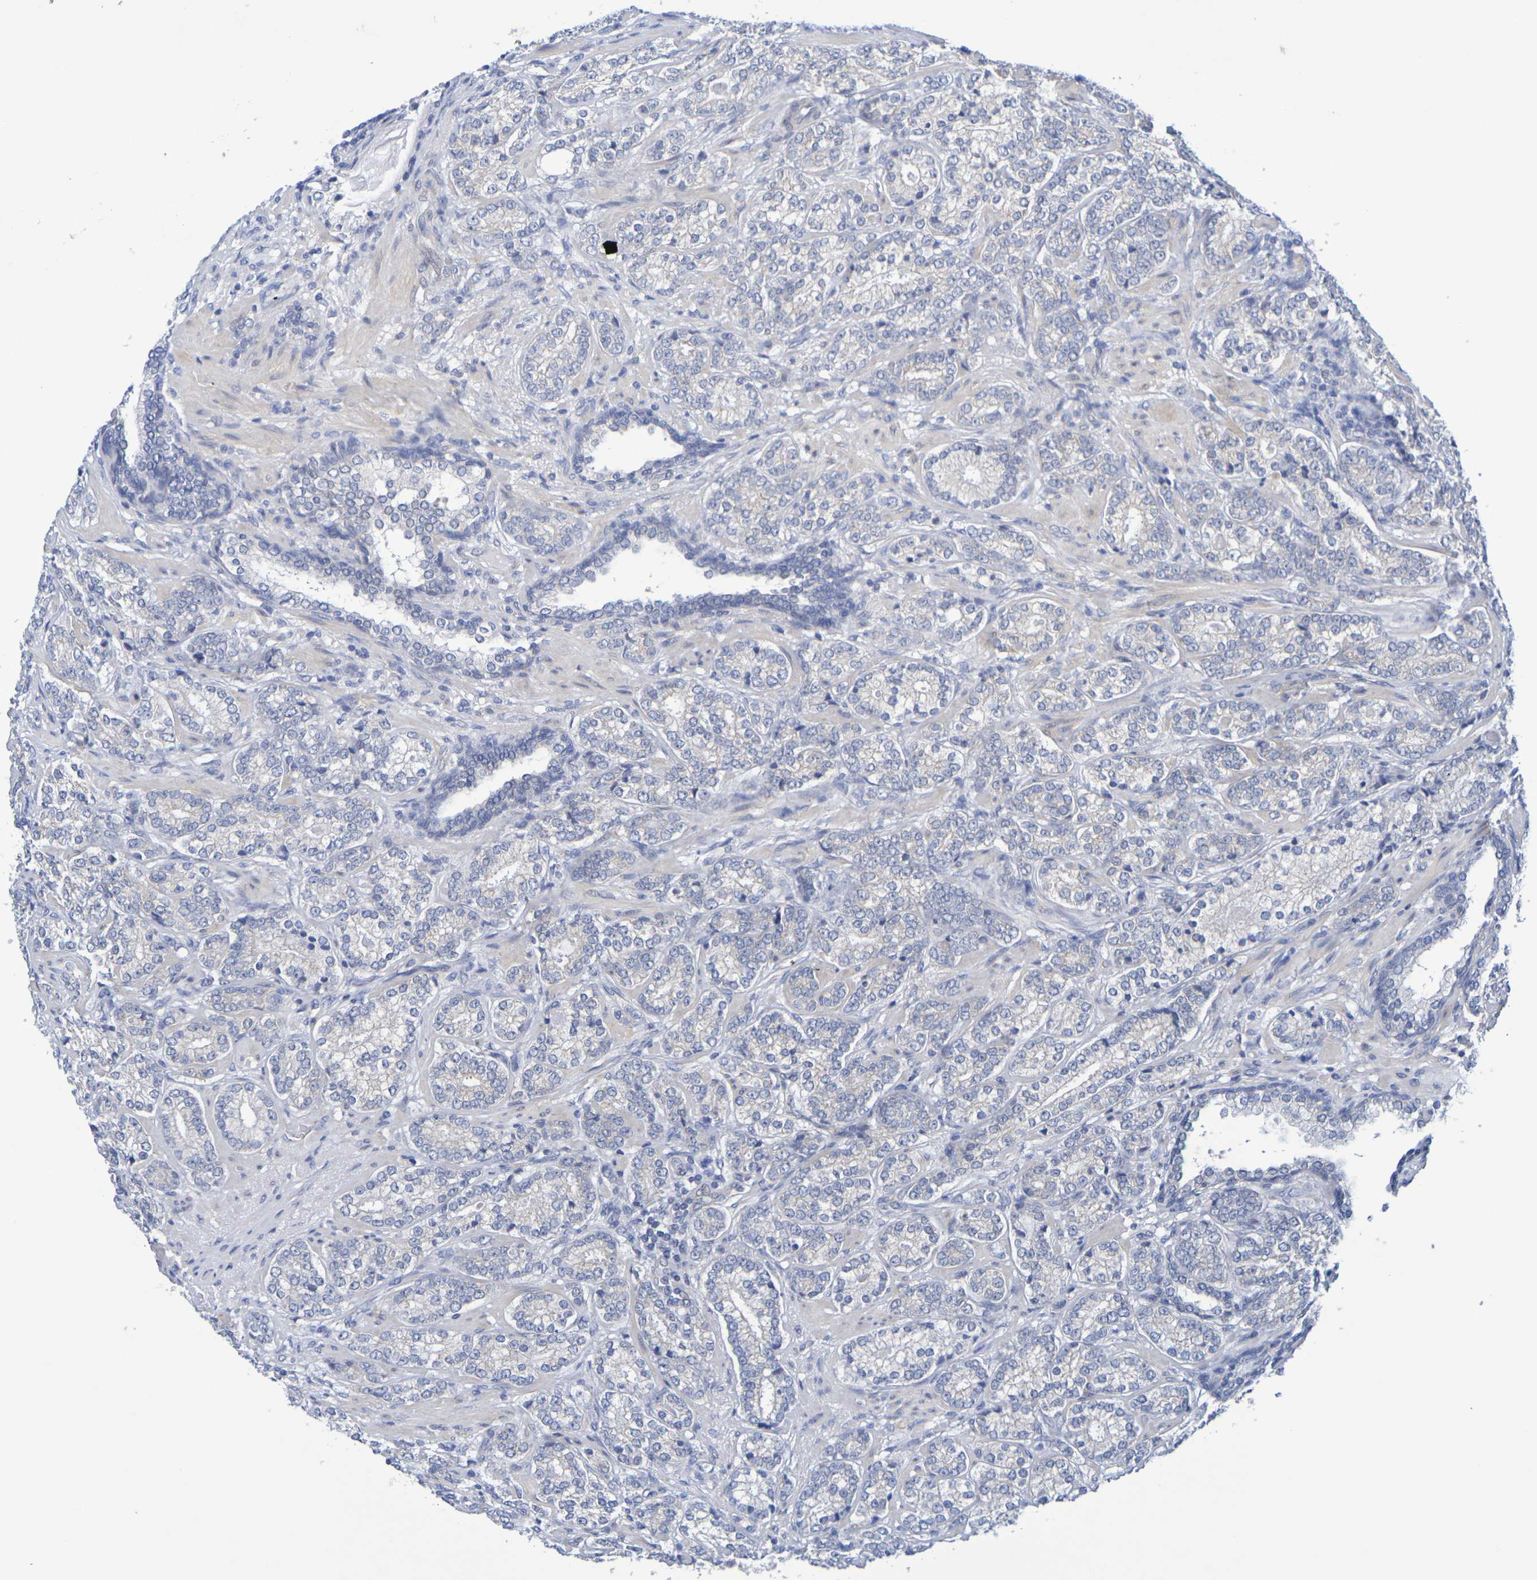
{"staining": {"intensity": "negative", "quantity": "none", "location": "none"}, "tissue": "prostate cancer", "cell_type": "Tumor cells", "image_type": "cancer", "snomed": [{"axis": "morphology", "description": "Adenocarcinoma, High grade"}, {"axis": "topography", "description": "Prostate"}], "caption": "DAB (3,3'-diaminobenzidine) immunohistochemical staining of adenocarcinoma (high-grade) (prostate) exhibits no significant positivity in tumor cells.", "gene": "TMCC3", "patient": {"sex": "male", "age": 61}}